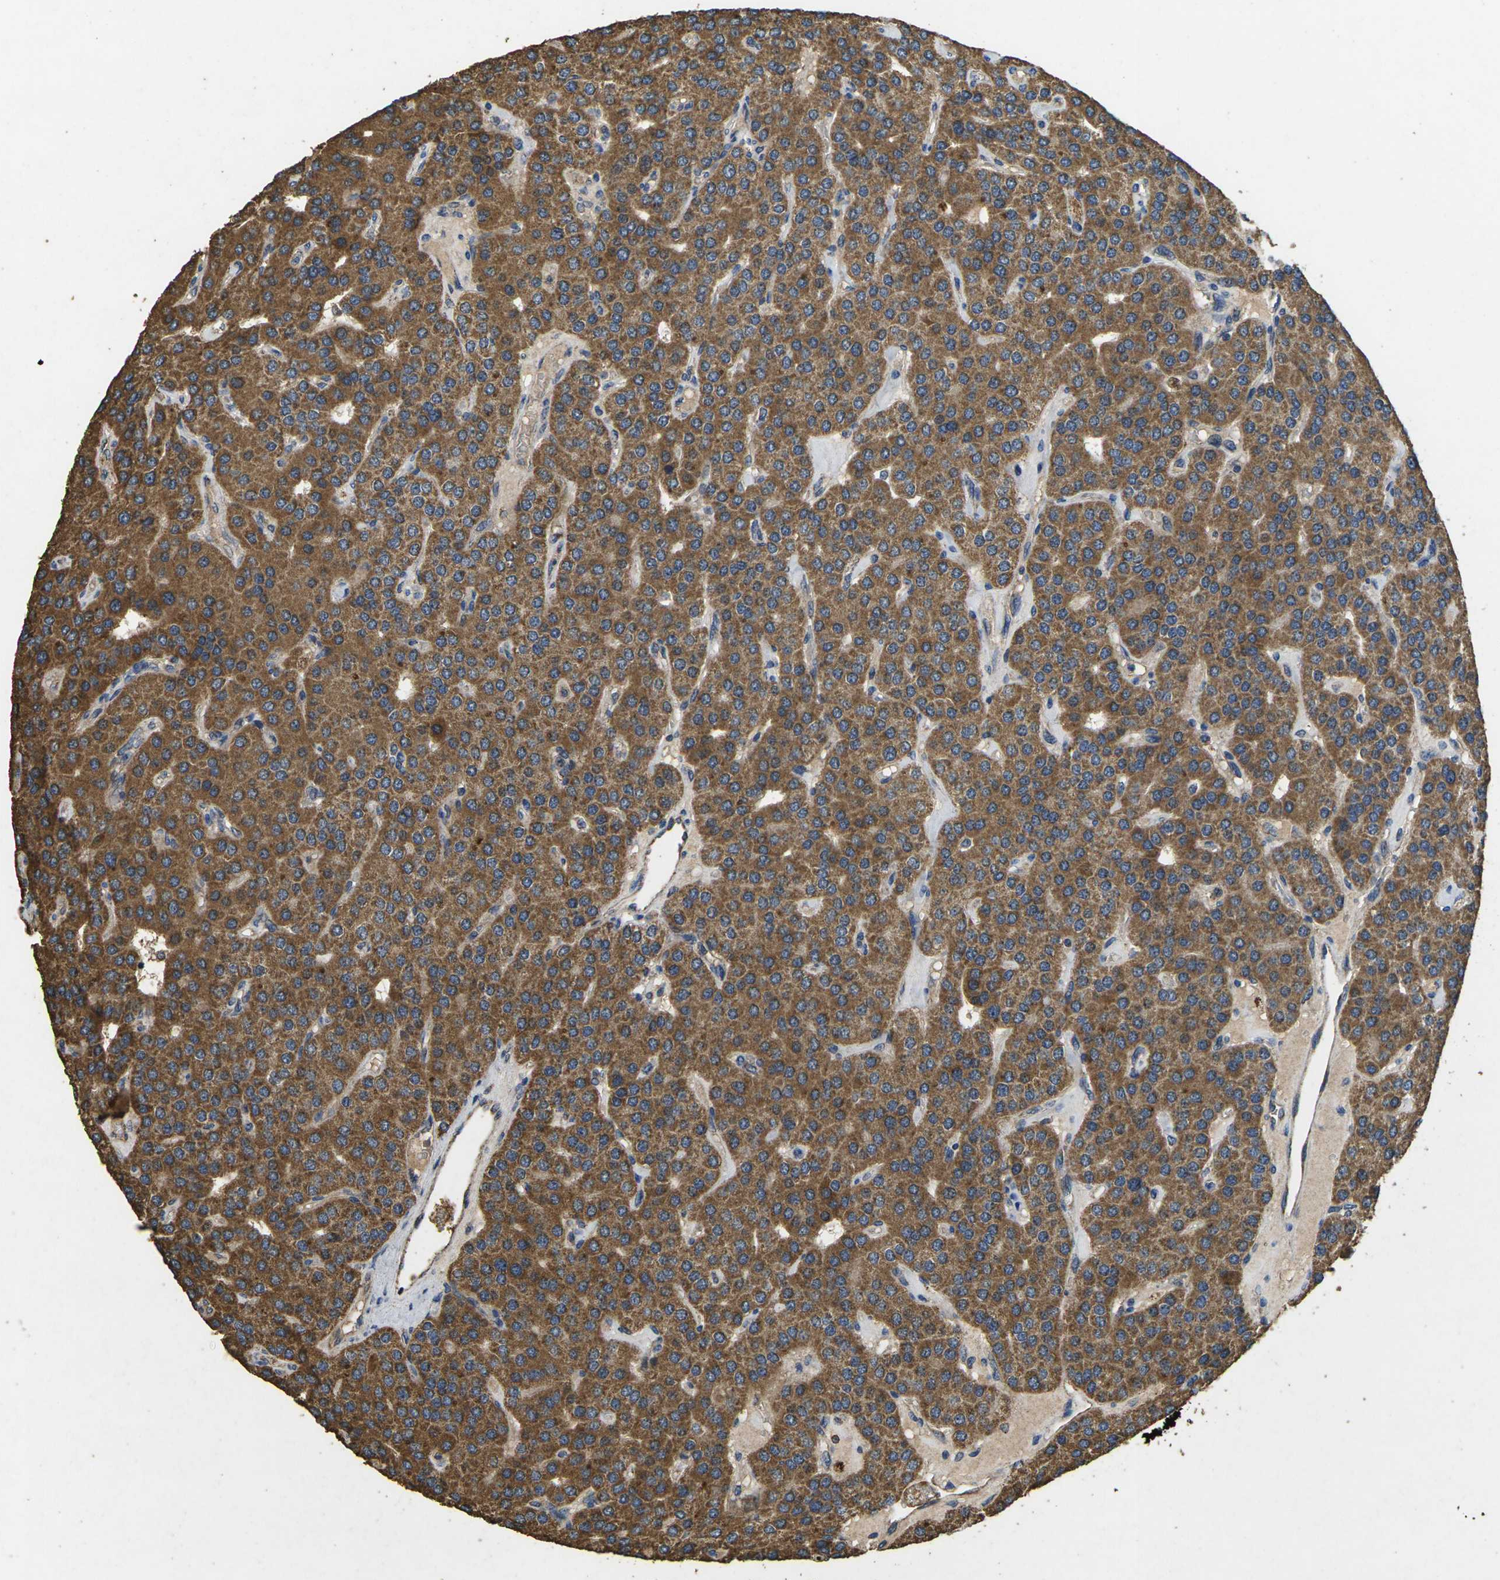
{"staining": {"intensity": "moderate", "quantity": ">75%", "location": "cytoplasmic/membranous"}, "tissue": "parathyroid gland", "cell_type": "Glandular cells", "image_type": "normal", "snomed": [{"axis": "morphology", "description": "Normal tissue, NOS"}, {"axis": "morphology", "description": "Adenoma, NOS"}, {"axis": "topography", "description": "Parathyroid gland"}], "caption": "High-magnification brightfield microscopy of normal parathyroid gland stained with DAB (3,3'-diaminobenzidine) (brown) and counterstained with hematoxylin (blue). glandular cells exhibit moderate cytoplasmic/membranous staining is appreciated in about>75% of cells.", "gene": "MAPK11", "patient": {"sex": "female", "age": 86}}